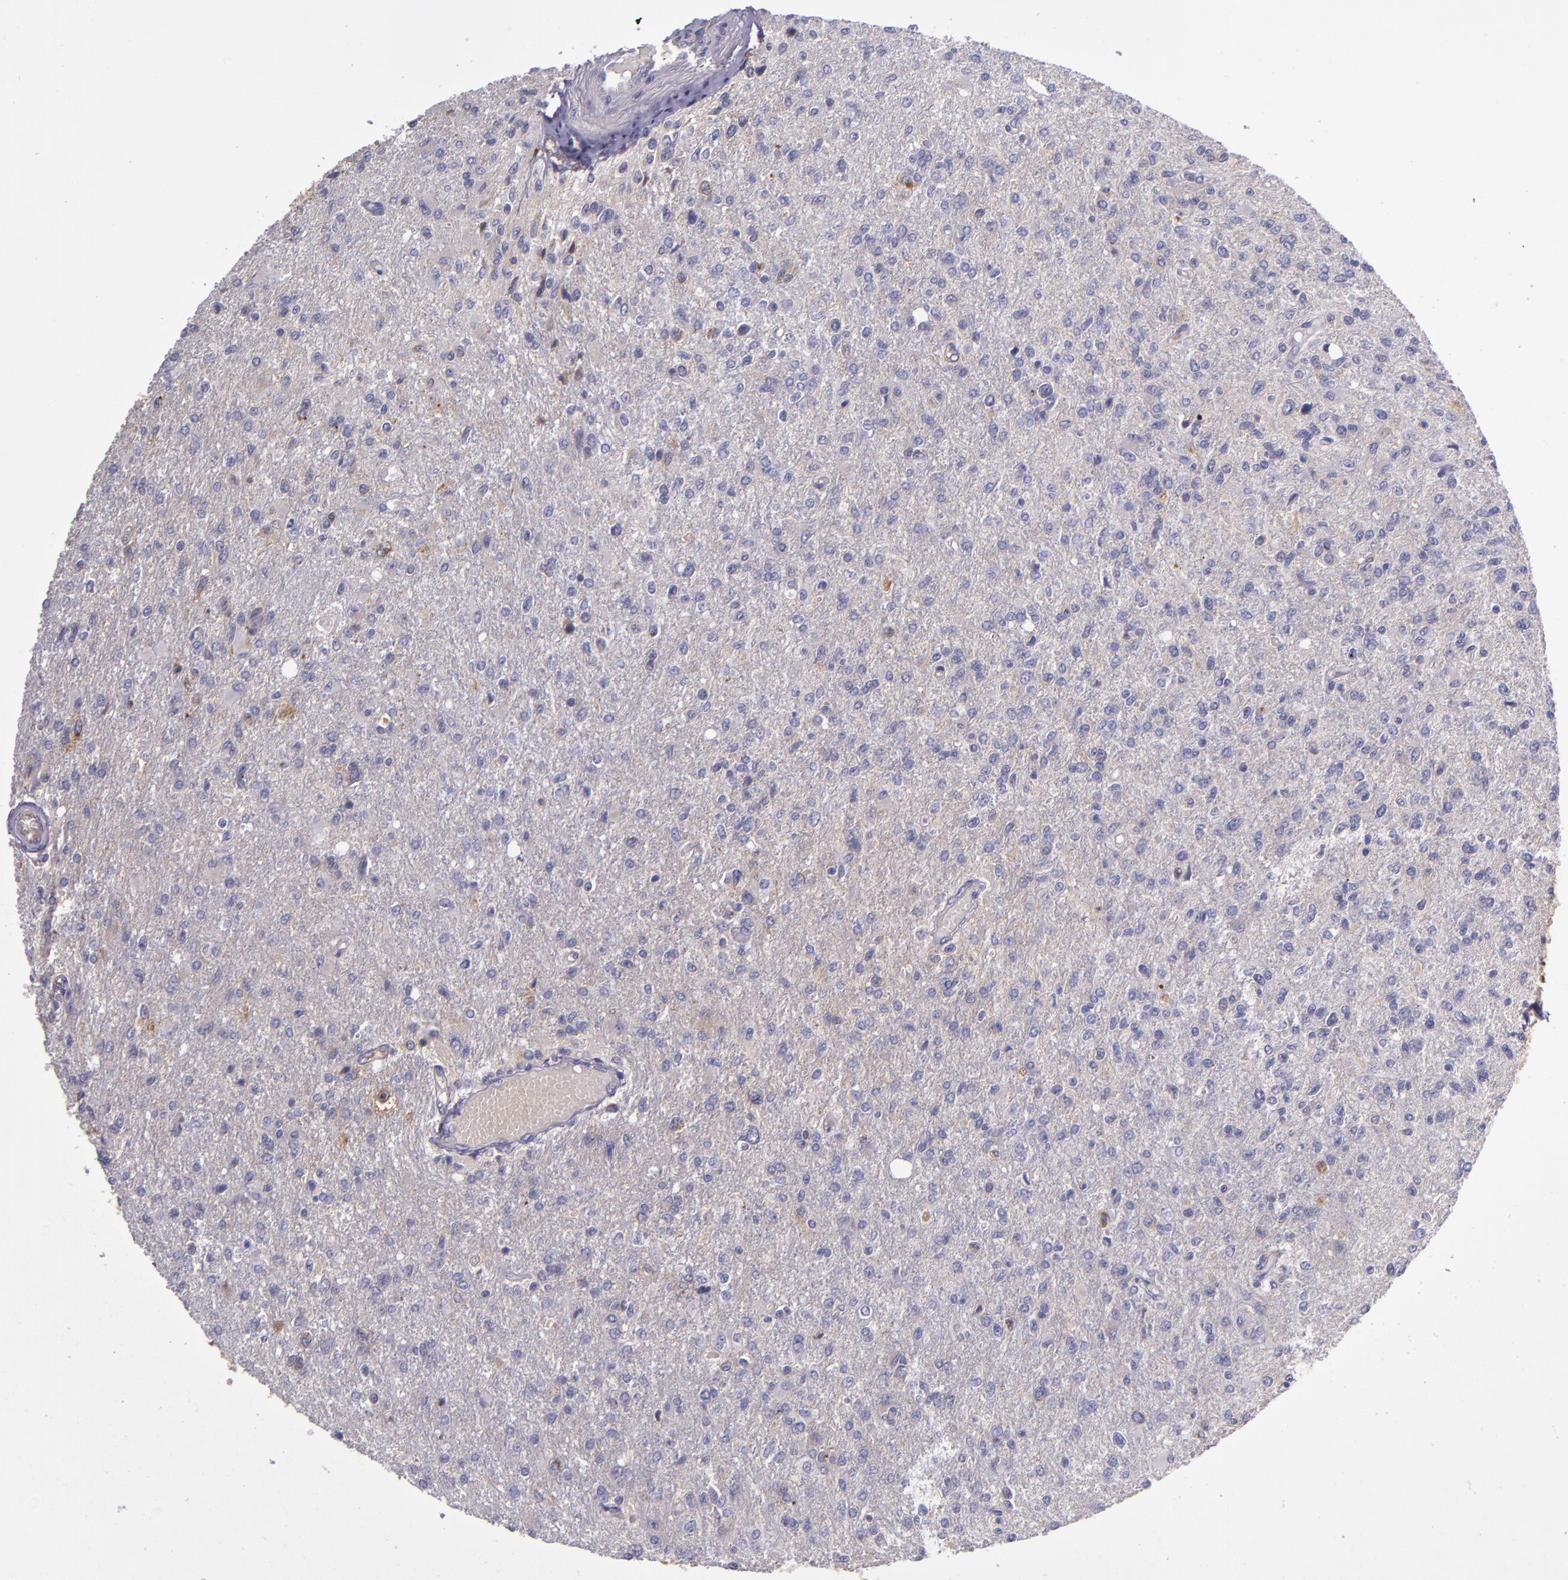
{"staining": {"intensity": "weak", "quantity": "<25%", "location": "cytoplasmic/membranous"}, "tissue": "glioma", "cell_type": "Tumor cells", "image_type": "cancer", "snomed": [{"axis": "morphology", "description": "Glioma, malignant, High grade"}, {"axis": "topography", "description": "Cerebral cortex"}], "caption": "This is an immunohistochemistry (IHC) photomicrograph of malignant glioma (high-grade). There is no expression in tumor cells.", "gene": "CLEC3B", "patient": {"sex": "male", "age": 76}}